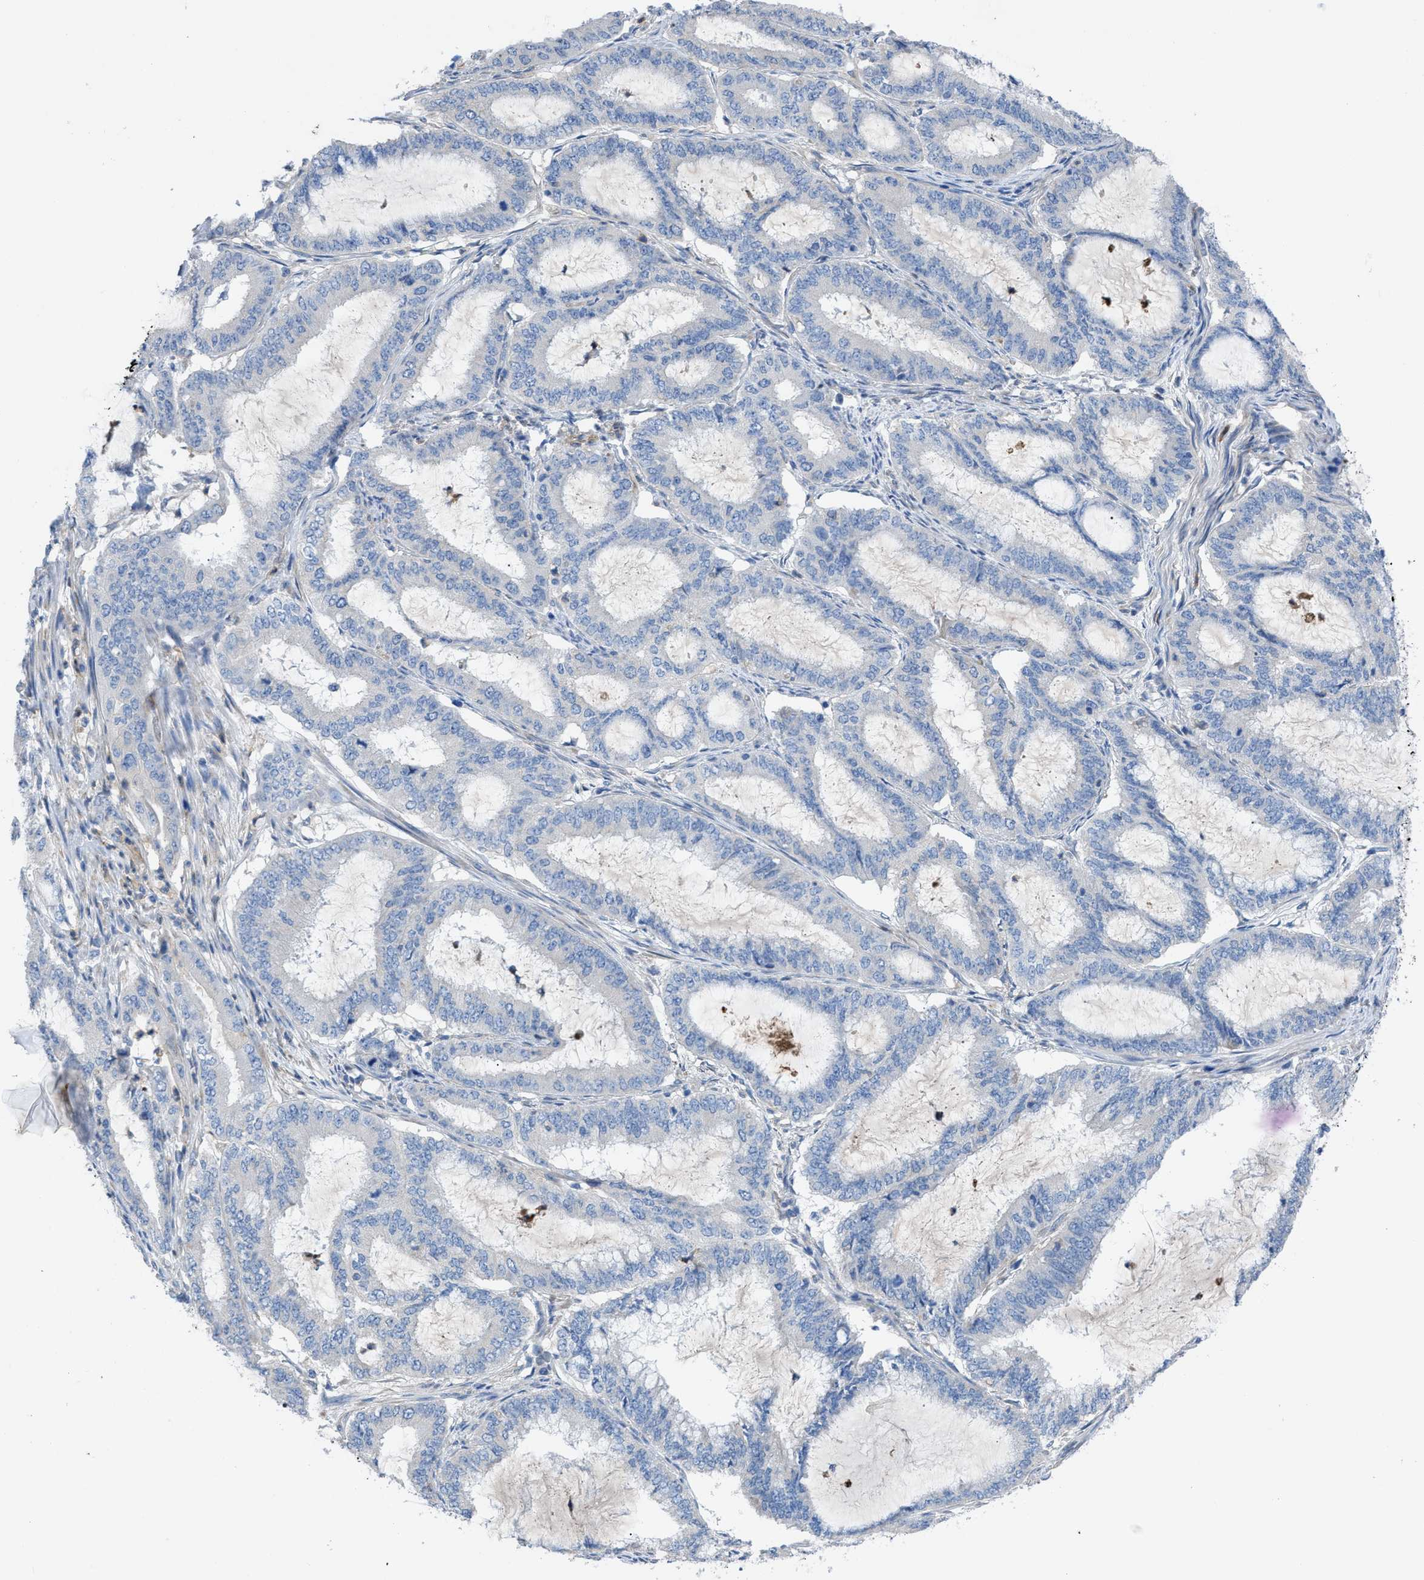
{"staining": {"intensity": "negative", "quantity": "none", "location": "none"}, "tissue": "endometrial cancer", "cell_type": "Tumor cells", "image_type": "cancer", "snomed": [{"axis": "morphology", "description": "Adenocarcinoma, NOS"}, {"axis": "topography", "description": "Endometrium"}], "caption": "High magnification brightfield microscopy of endometrial cancer (adenocarcinoma) stained with DAB (3,3'-diaminobenzidine) (brown) and counterstained with hematoxylin (blue): tumor cells show no significant expression.", "gene": "ITPR1", "patient": {"sex": "female", "age": 70}}